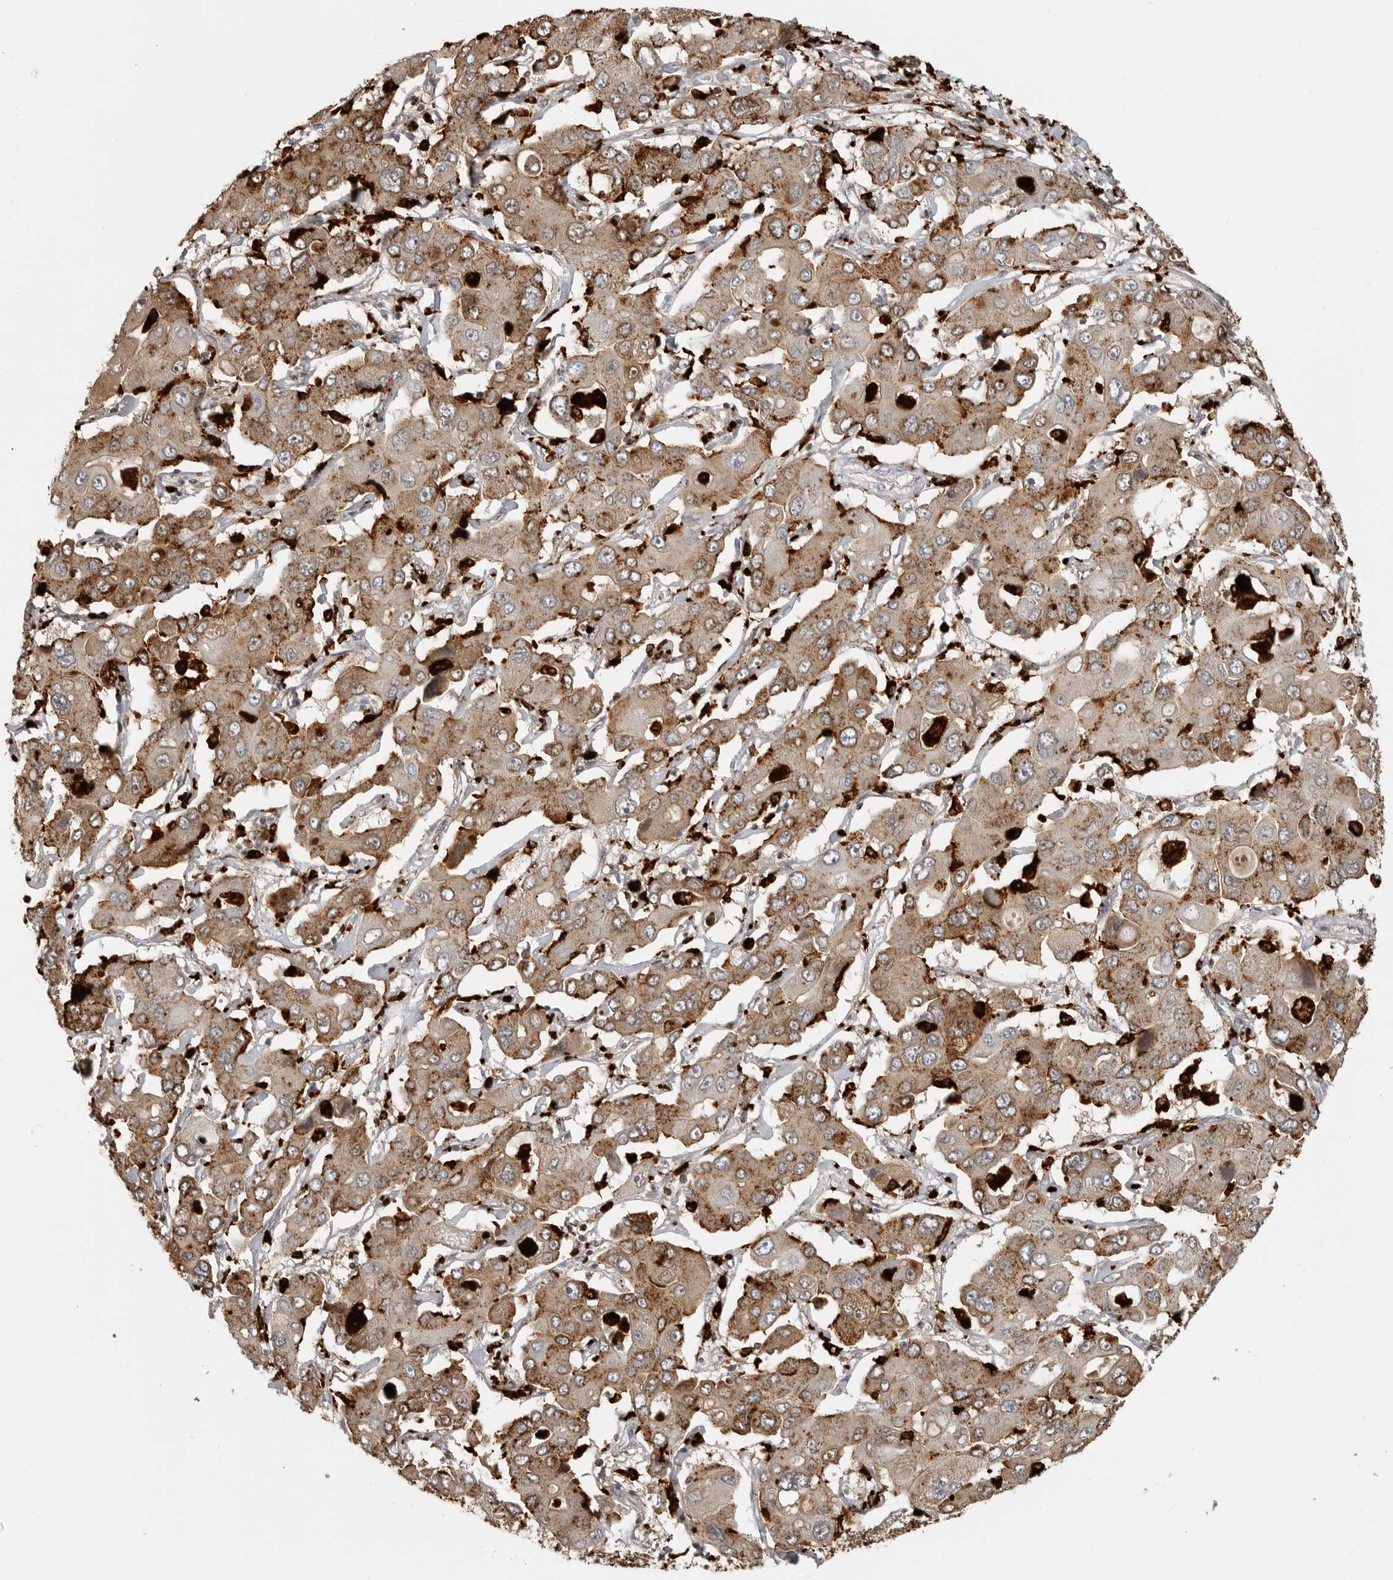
{"staining": {"intensity": "moderate", "quantity": ">75%", "location": "cytoplasmic/membranous"}, "tissue": "liver cancer", "cell_type": "Tumor cells", "image_type": "cancer", "snomed": [{"axis": "morphology", "description": "Cholangiocarcinoma"}, {"axis": "topography", "description": "Liver"}], "caption": "Moderate cytoplasmic/membranous expression for a protein is identified in approximately >75% of tumor cells of liver cholangiocarcinoma using immunohistochemistry.", "gene": "IFI30", "patient": {"sex": "male", "age": 67}}